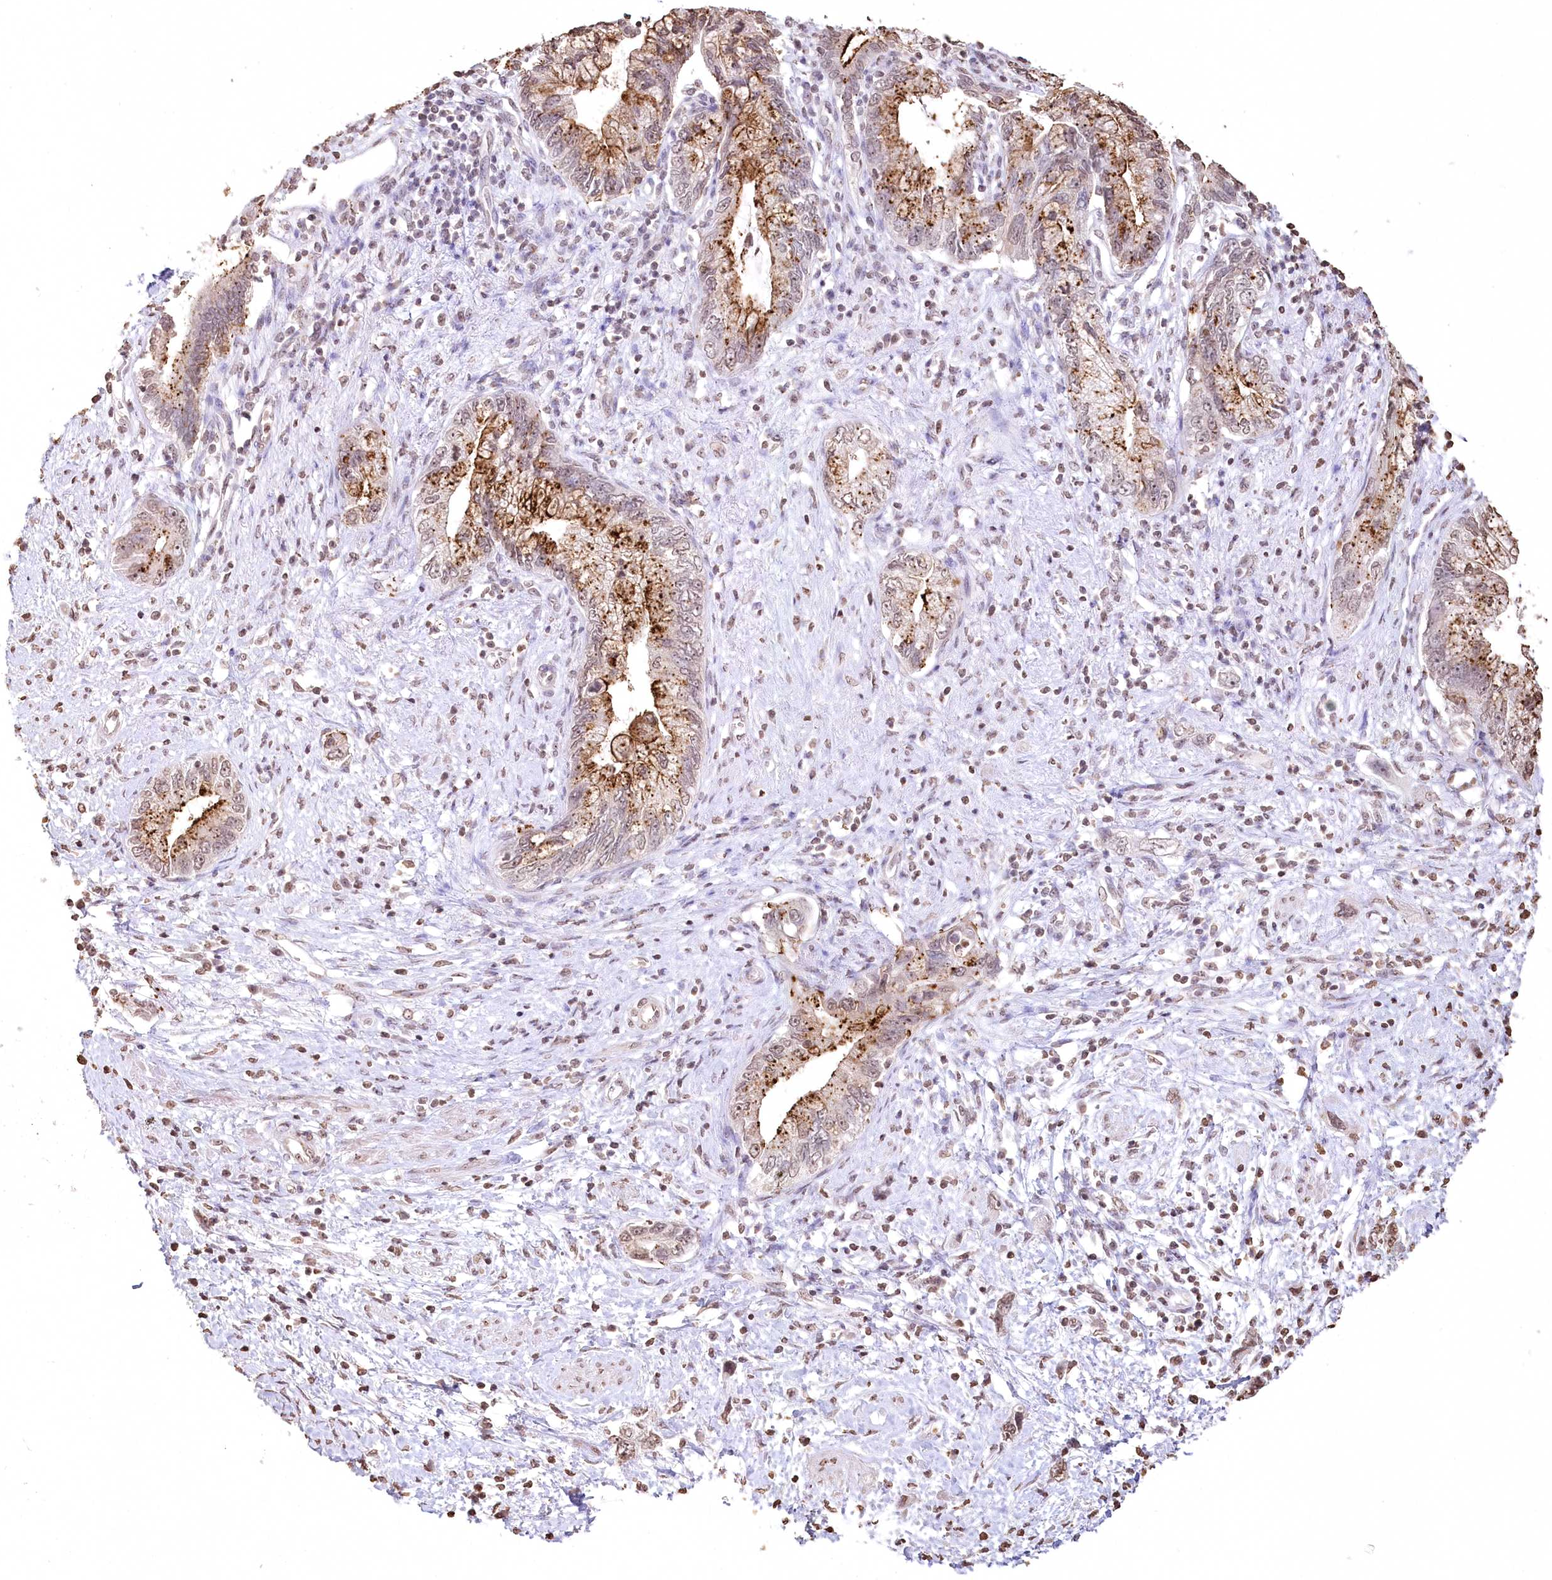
{"staining": {"intensity": "moderate", "quantity": ">75%", "location": "cytoplasmic/membranous,nuclear"}, "tissue": "pancreatic cancer", "cell_type": "Tumor cells", "image_type": "cancer", "snomed": [{"axis": "morphology", "description": "Adenocarcinoma, NOS"}, {"axis": "topography", "description": "Pancreas"}], "caption": "Human pancreatic cancer (adenocarcinoma) stained with a brown dye displays moderate cytoplasmic/membranous and nuclear positive positivity in approximately >75% of tumor cells.", "gene": "DMXL1", "patient": {"sex": "female", "age": 73}}